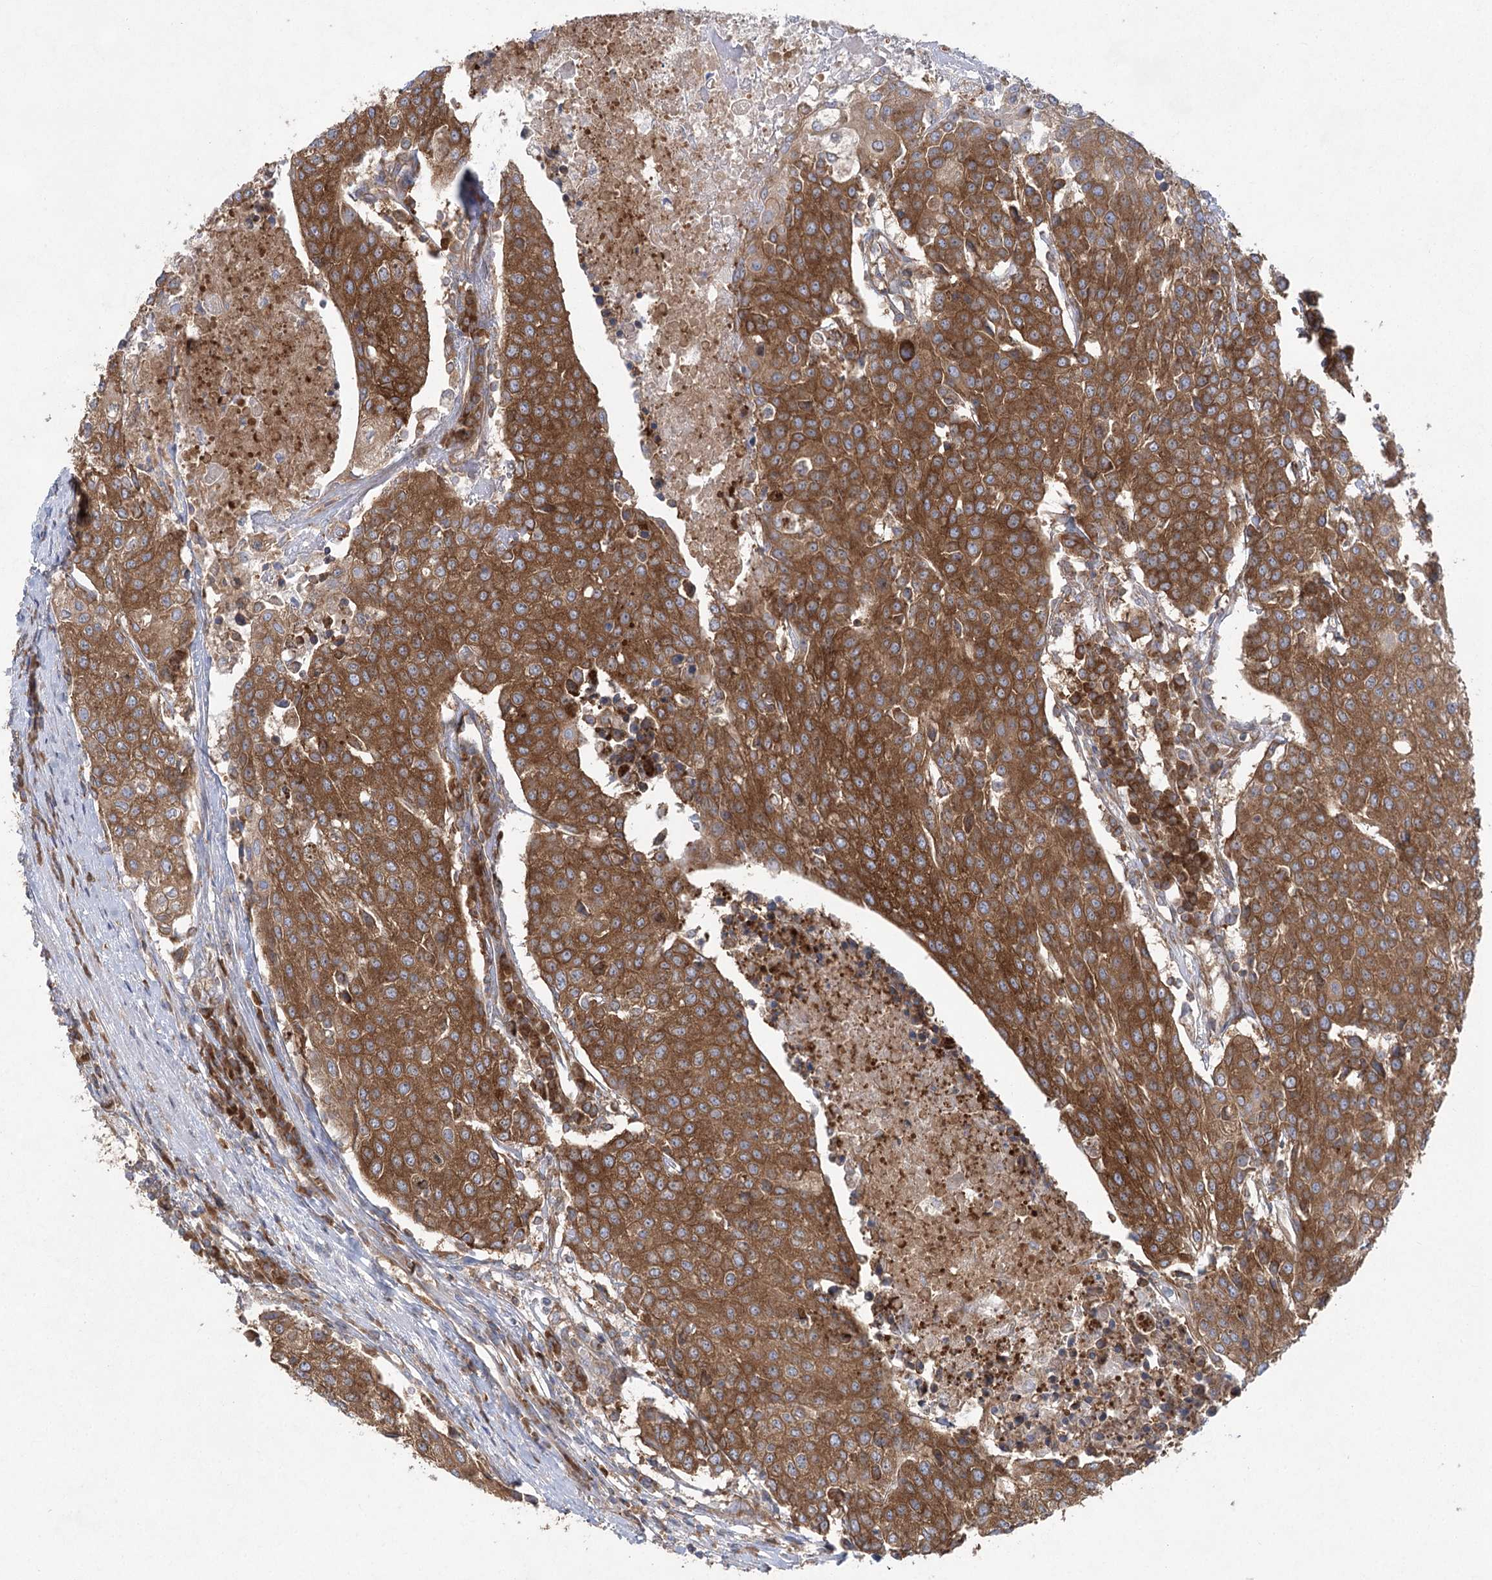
{"staining": {"intensity": "strong", "quantity": ">75%", "location": "cytoplasmic/membranous"}, "tissue": "urothelial cancer", "cell_type": "Tumor cells", "image_type": "cancer", "snomed": [{"axis": "morphology", "description": "Urothelial carcinoma, High grade"}, {"axis": "topography", "description": "Urinary bladder"}], "caption": "This micrograph demonstrates immunohistochemistry staining of urothelial cancer, with high strong cytoplasmic/membranous expression in approximately >75% of tumor cells.", "gene": "EIF3A", "patient": {"sex": "female", "age": 85}}